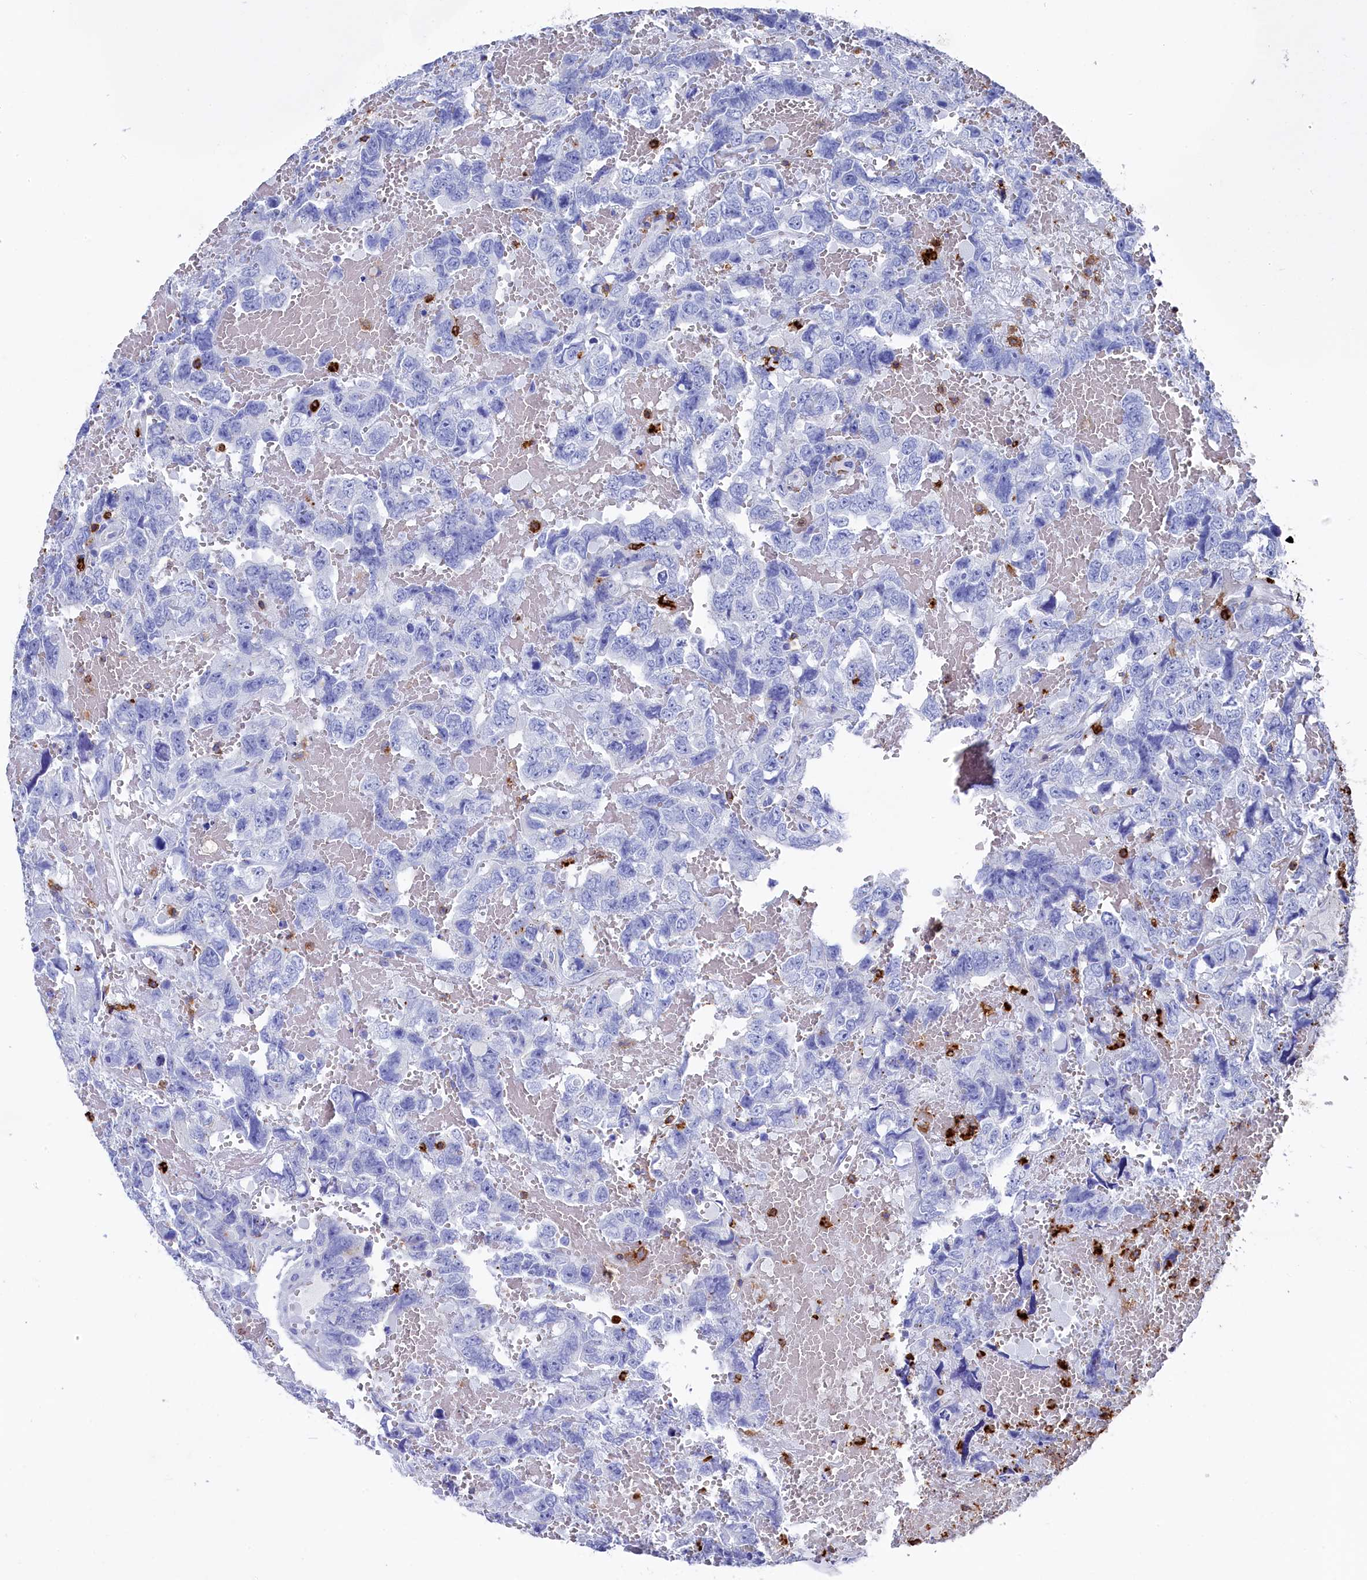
{"staining": {"intensity": "negative", "quantity": "none", "location": "none"}, "tissue": "testis cancer", "cell_type": "Tumor cells", "image_type": "cancer", "snomed": [{"axis": "morphology", "description": "Carcinoma, Embryonal, NOS"}, {"axis": "topography", "description": "Testis"}], "caption": "Embryonal carcinoma (testis) stained for a protein using immunohistochemistry (IHC) exhibits no expression tumor cells.", "gene": "PLAC8", "patient": {"sex": "male", "age": 45}}